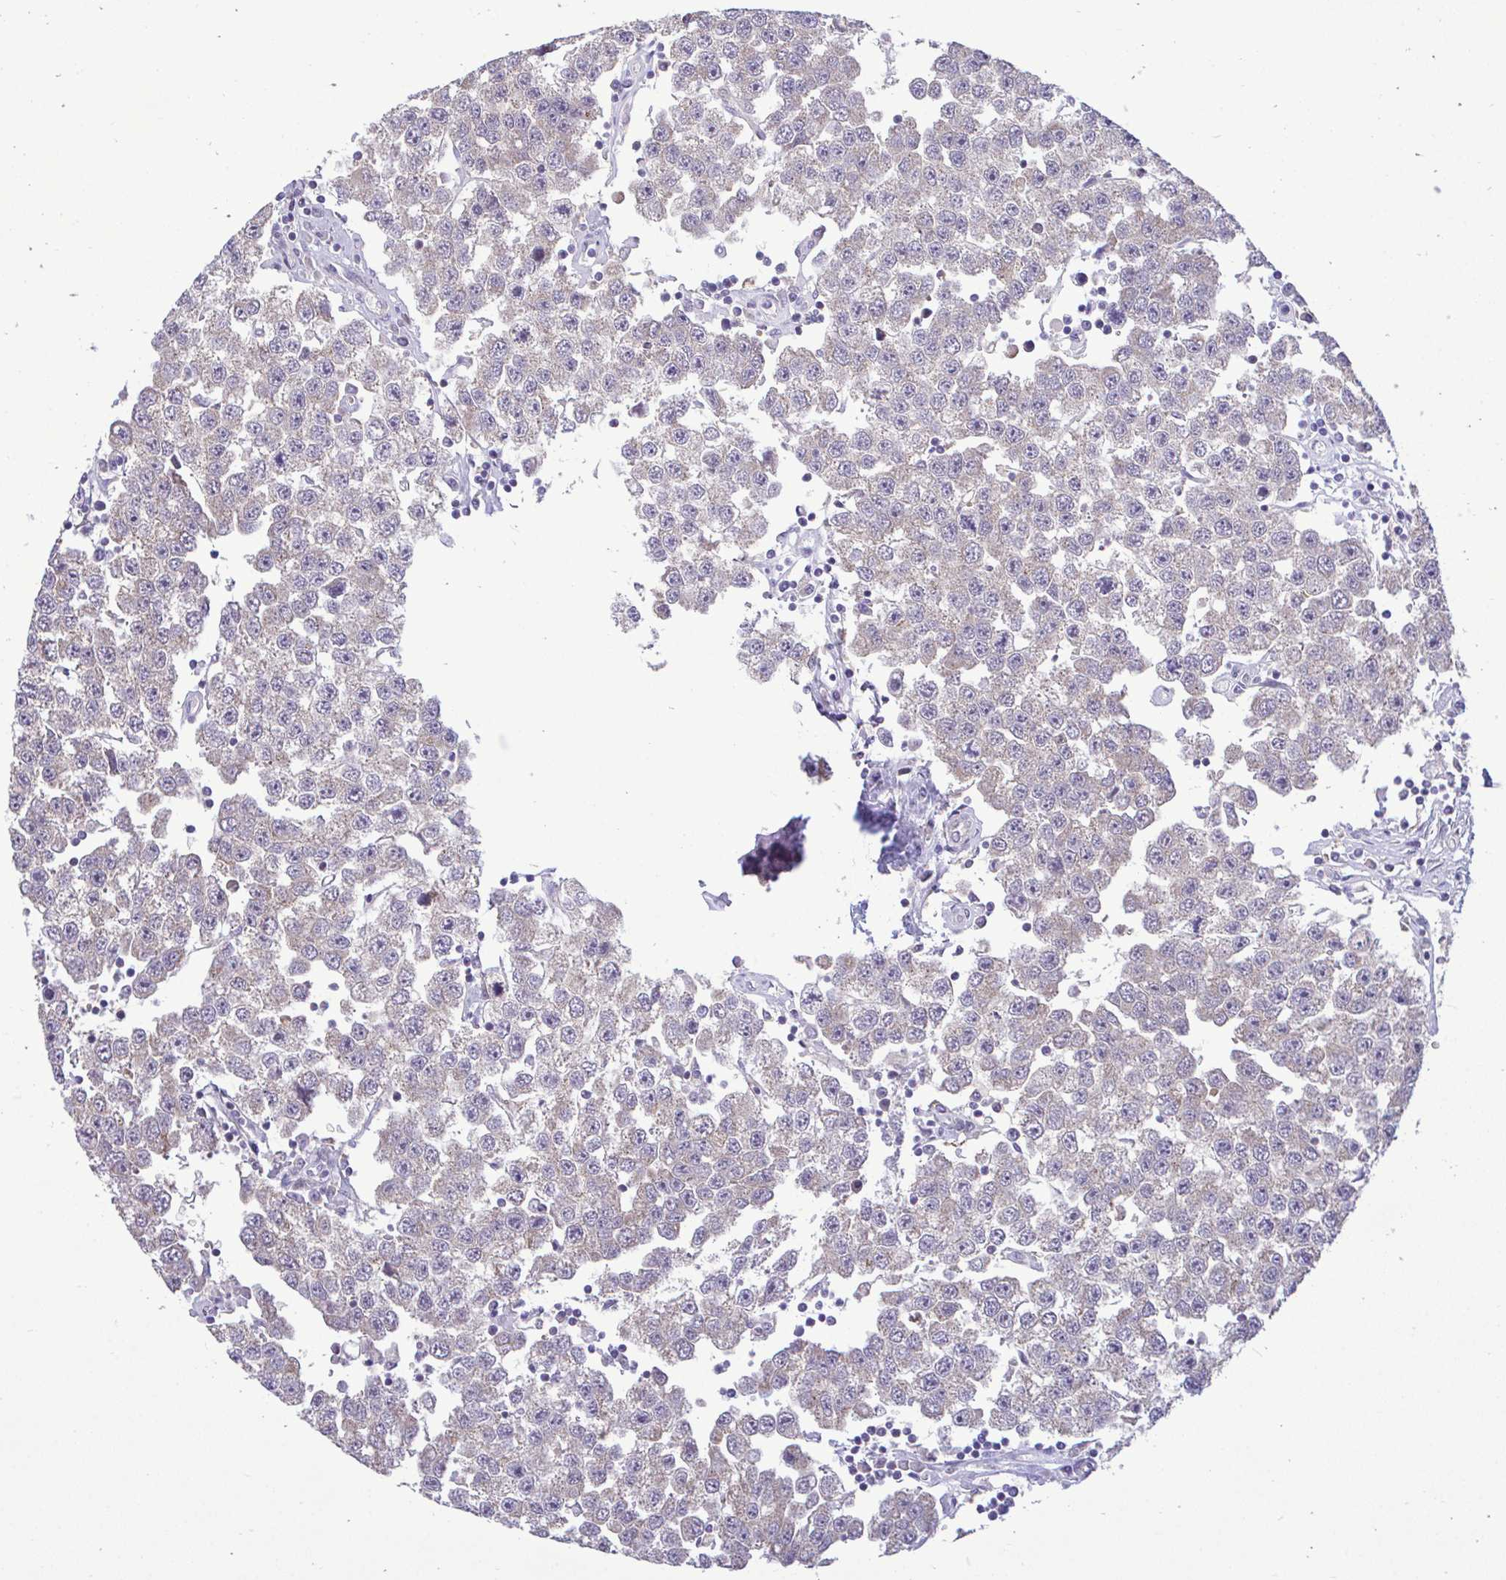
{"staining": {"intensity": "moderate", "quantity": "25%-75%", "location": "cytoplasmic/membranous"}, "tissue": "testis cancer", "cell_type": "Tumor cells", "image_type": "cancer", "snomed": [{"axis": "morphology", "description": "Seminoma, NOS"}, {"axis": "topography", "description": "Testis"}], "caption": "IHC staining of testis seminoma, which shows medium levels of moderate cytoplasmic/membranous staining in about 25%-75% of tumor cells indicating moderate cytoplasmic/membranous protein staining. The staining was performed using DAB (brown) for protein detection and nuclei were counterstained in hematoxylin (blue).", "gene": "SARS2", "patient": {"sex": "male", "age": 34}}